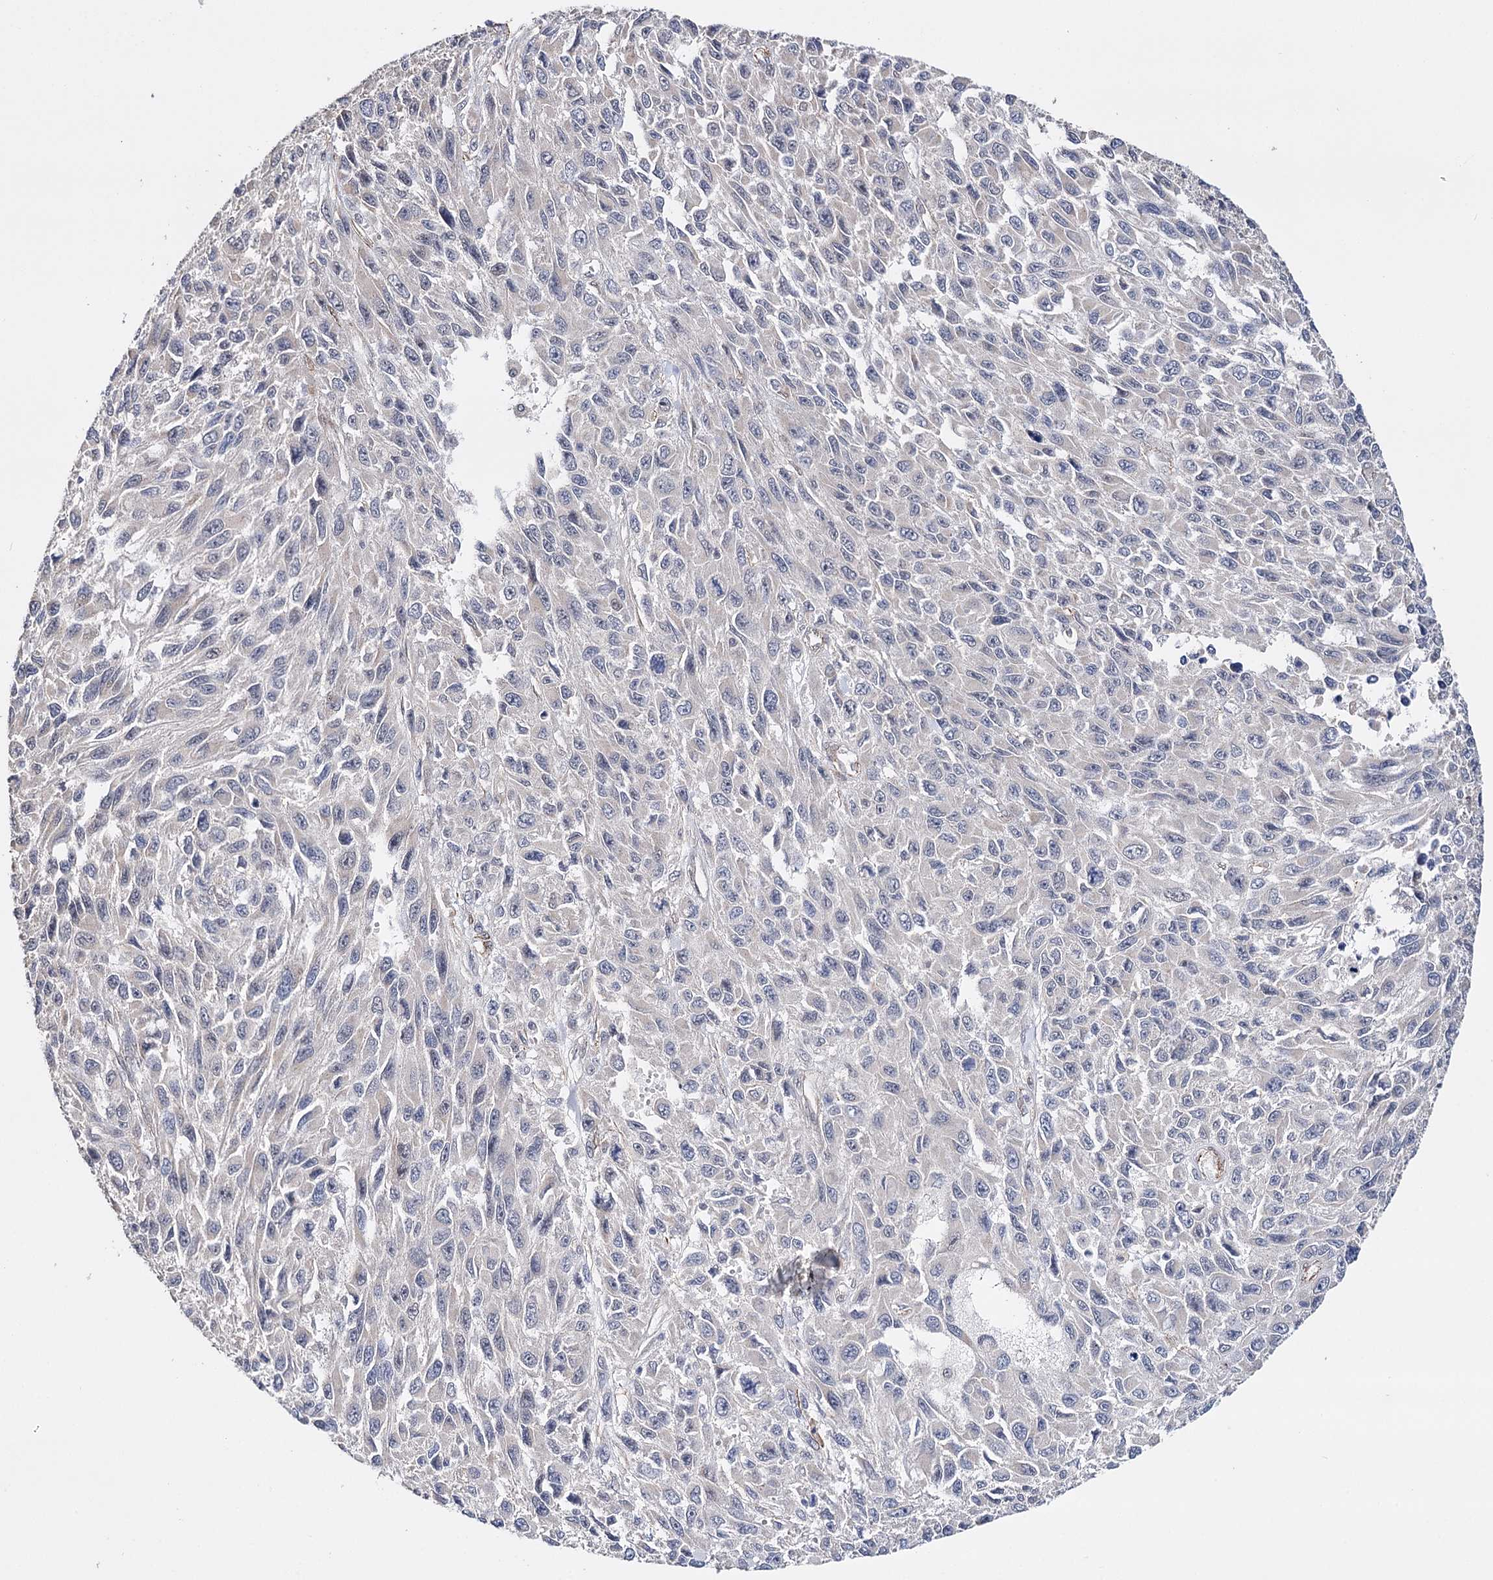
{"staining": {"intensity": "negative", "quantity": "none", "location": "none"}, "tissue": "melanoma", "cell_type": "Tumor cells", "image_type": "cancer", "snomed": [{"axis": "morphology", "description": "Normal tissue, NOS"}, {"axis": "morphology", "description": "Malignant melanoma, NOS"}, {"axis": "topography", "description": "Skin"}], "caption": "DAB (3,3'-diaminobenzidine) immunohistochemical staining of melanoma reveals no significant positivity in tumor cells. (Brightfield microscopy of DAB (3,3'-diaminobenzidine) IHC at high magnification).", "gene": "CFAP46", "patient": {"sex": "female", "age": 96}}